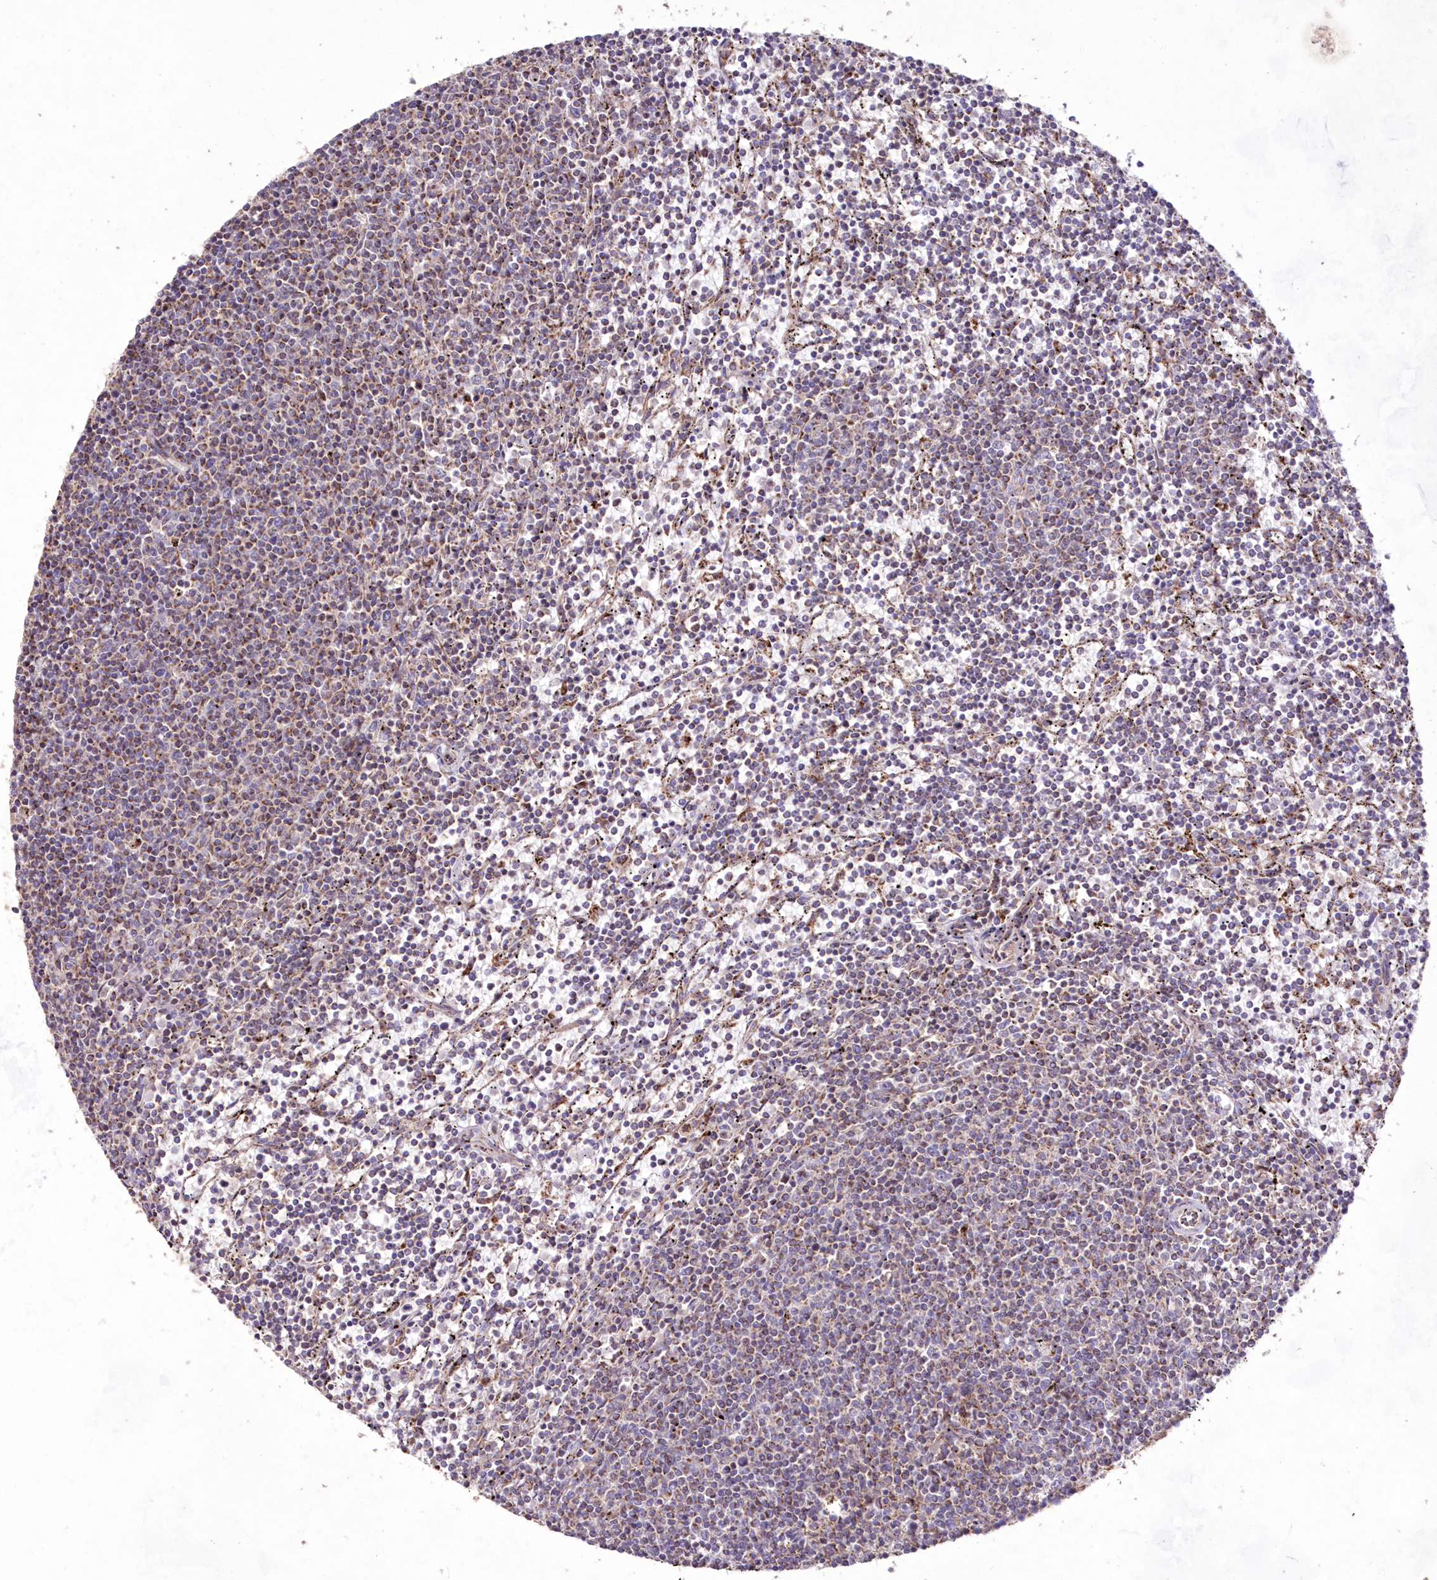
{"staining": {"intensity": "weak", "quantity": "25%-75%", "location": "cytoplasmic/membranous"}, "tissue": "lymphoma", "cell_type": "Tumor cells", "image_type": "cancer", "snomed": [{"axis": "morphology", "description": "Malignant lymphoma, non-Hodgkin's type, Low grade"}, {"axis": "topography", "description": "Spleen"}], "caption": "Immunohistochemical staining of human lymphoma exhibits low levels of weak cytoplasmic/membranous staining in about 25%-75% of tumor cells. The staining was performed using DAB (3,3'-diaminobenzidine), with brown indicating positive protein expression. Nuclei are stained blue with hematoxylin.", "gene": "HADHB", "patient": {"sex": "female", "age": 50}}